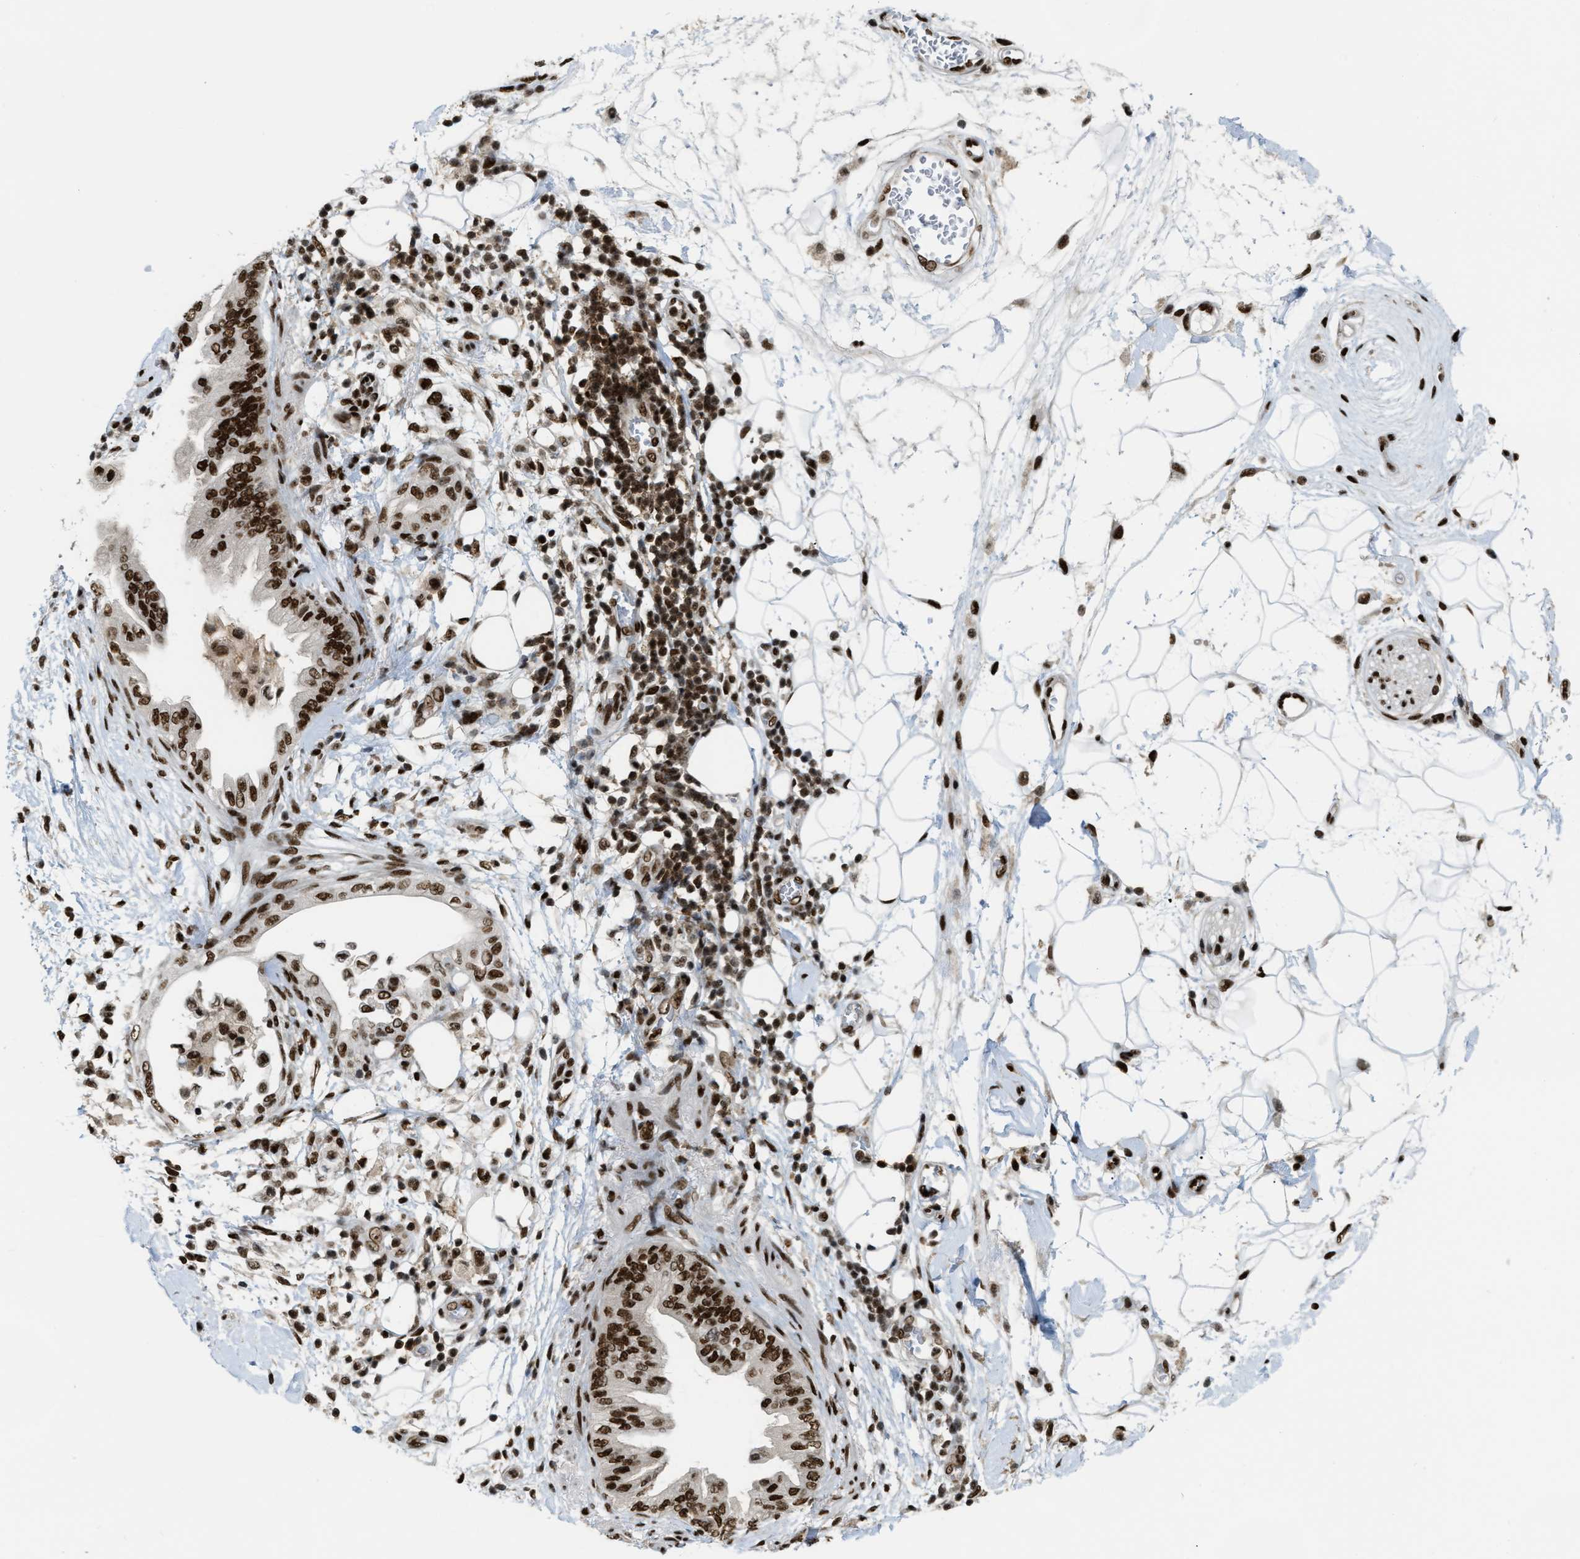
{"staining": {"intensity": "strong", "quantity": ">75%", "location": "nuclear"}, "tissue": "adipose tissue", "cell_type": "Adipocytes", "image_type": "normal", "snomed": [{"axis": "morphology", "description": "Normal tissue, NOS"}, {"axis": "morphology", "description": "Adenocarcinoma, NOS"}, {"axis": "topography", "description": "Duodenum"}, {"axis": "topography", "description": "Peripheral nerve tissue"}], "caption": "This image reveals immunohistochemistry staining of unremarkable adipose tissue, with high strong nuclear expression in about >75% of adipocytes.", "gene": "NUMA1", "patient": {"sex": "female", "age": 60}}